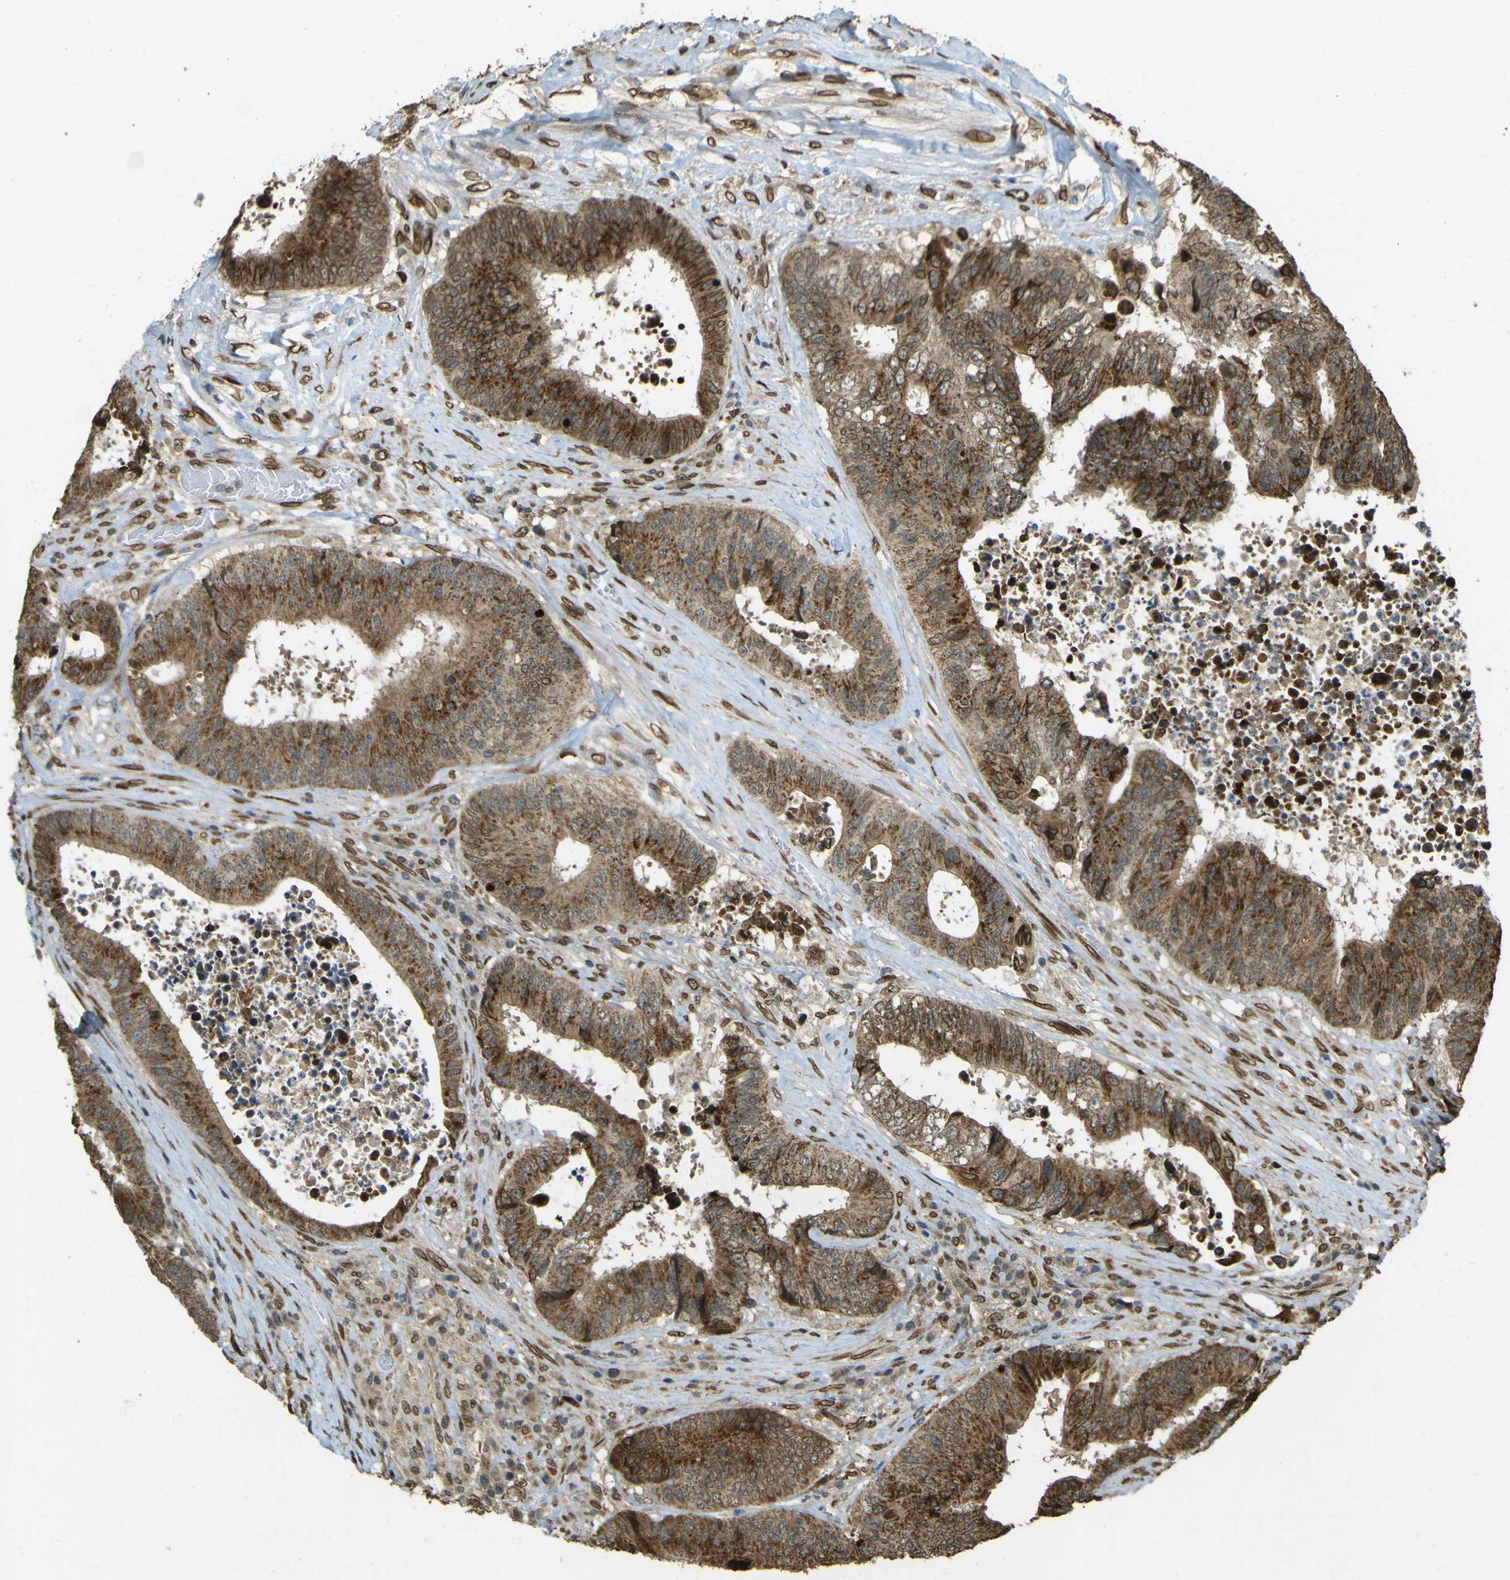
{"staining": {"intensity": "moderate", "quantity": ">75%", "location": "cytoplasmic/membranous"}, "tissue": "colorectal cancer", "cell_type": "Tumor cells", "image_type": "cancer", "snomed": [{"axis": "morphology", "description": "Adenocarcinoma, NOS"}, {"axis": "topography", "description": "Rectum"}], "caption": "Human colorectal cancer (adenocarcinoma) stained with a protein marker shows moderate staining in tumor cells.", "gene": "GALNT1", "patient": {"sex": "male", "age": 72}}